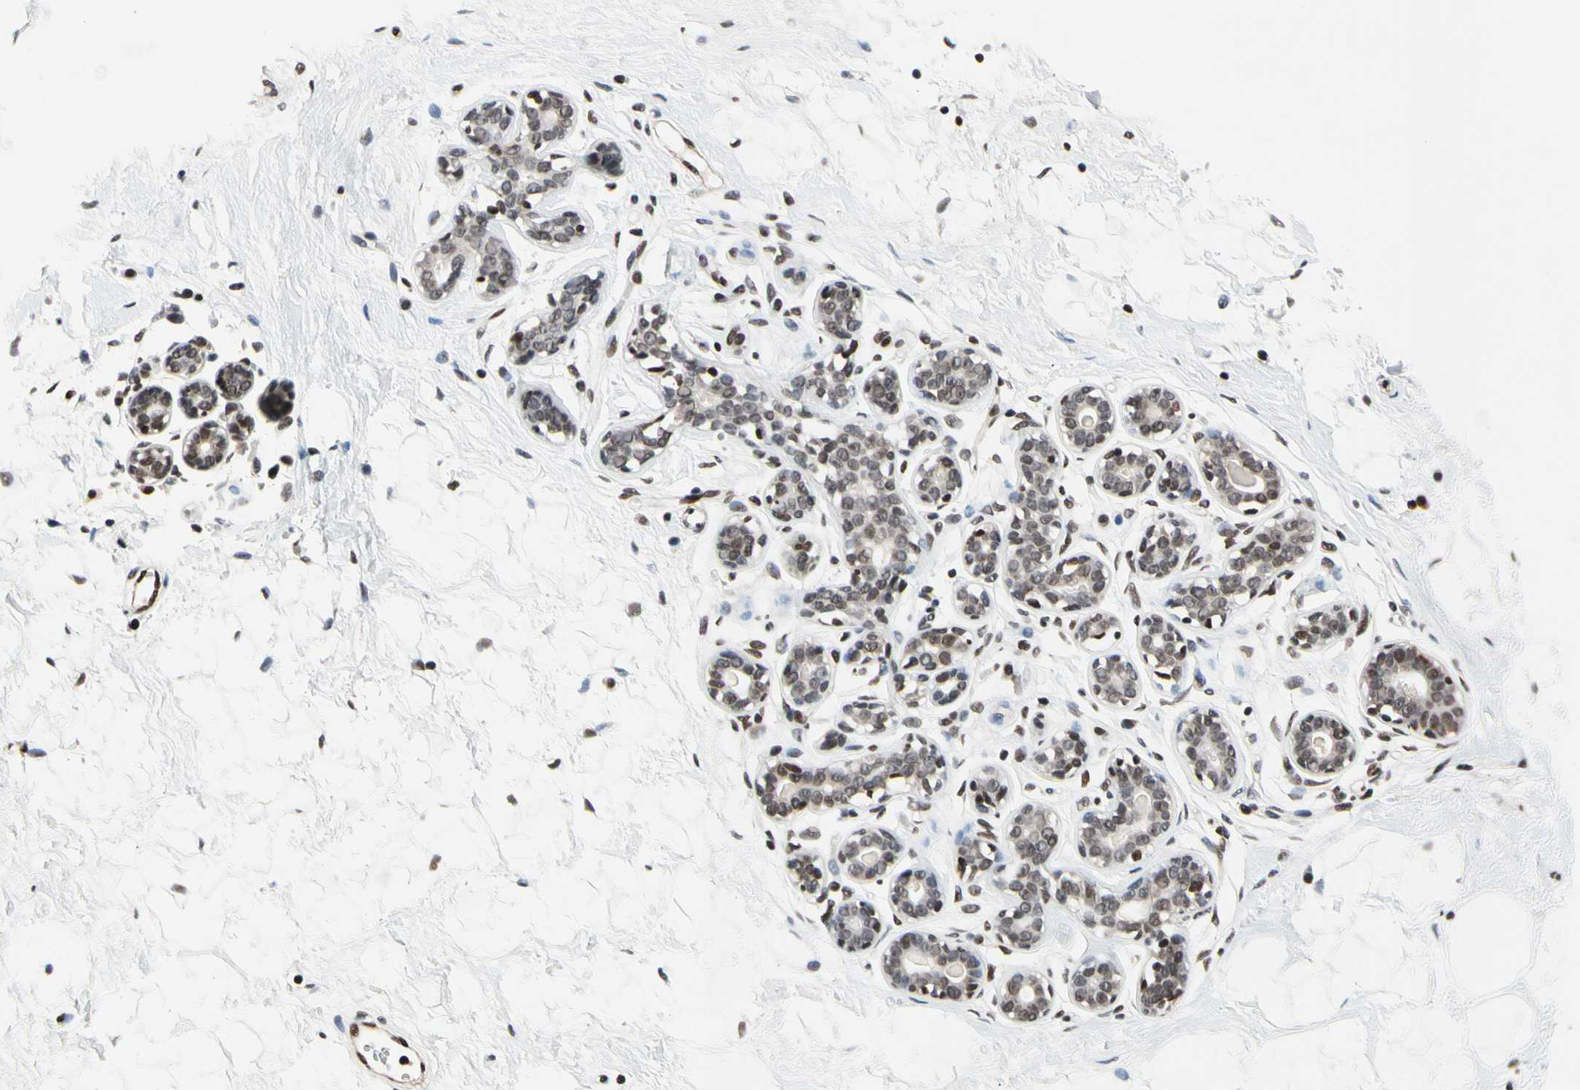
{"staining": {"intensity": "moderate", "quantity": "25%-75%", "location": "cytoplasmic/membranous,nuclear"}, "tissue": "breast", "cell_type": "Adipocytes", "image_type": "normal", "snomed": [{"axis": "morphology", "description": "Normal tissue, NOS"}, {"axis": "topography", "description": "Breast"}], "caption": "This photomicrograph demonstrates immunohistochemistry staining of normal breast, with medium moderate cytoplasmic/membranous,nuclear positivity in about 25%-75% of adipocytes.", "gene": "RECQL", "patient": {"sex": "female", "age": 23}}